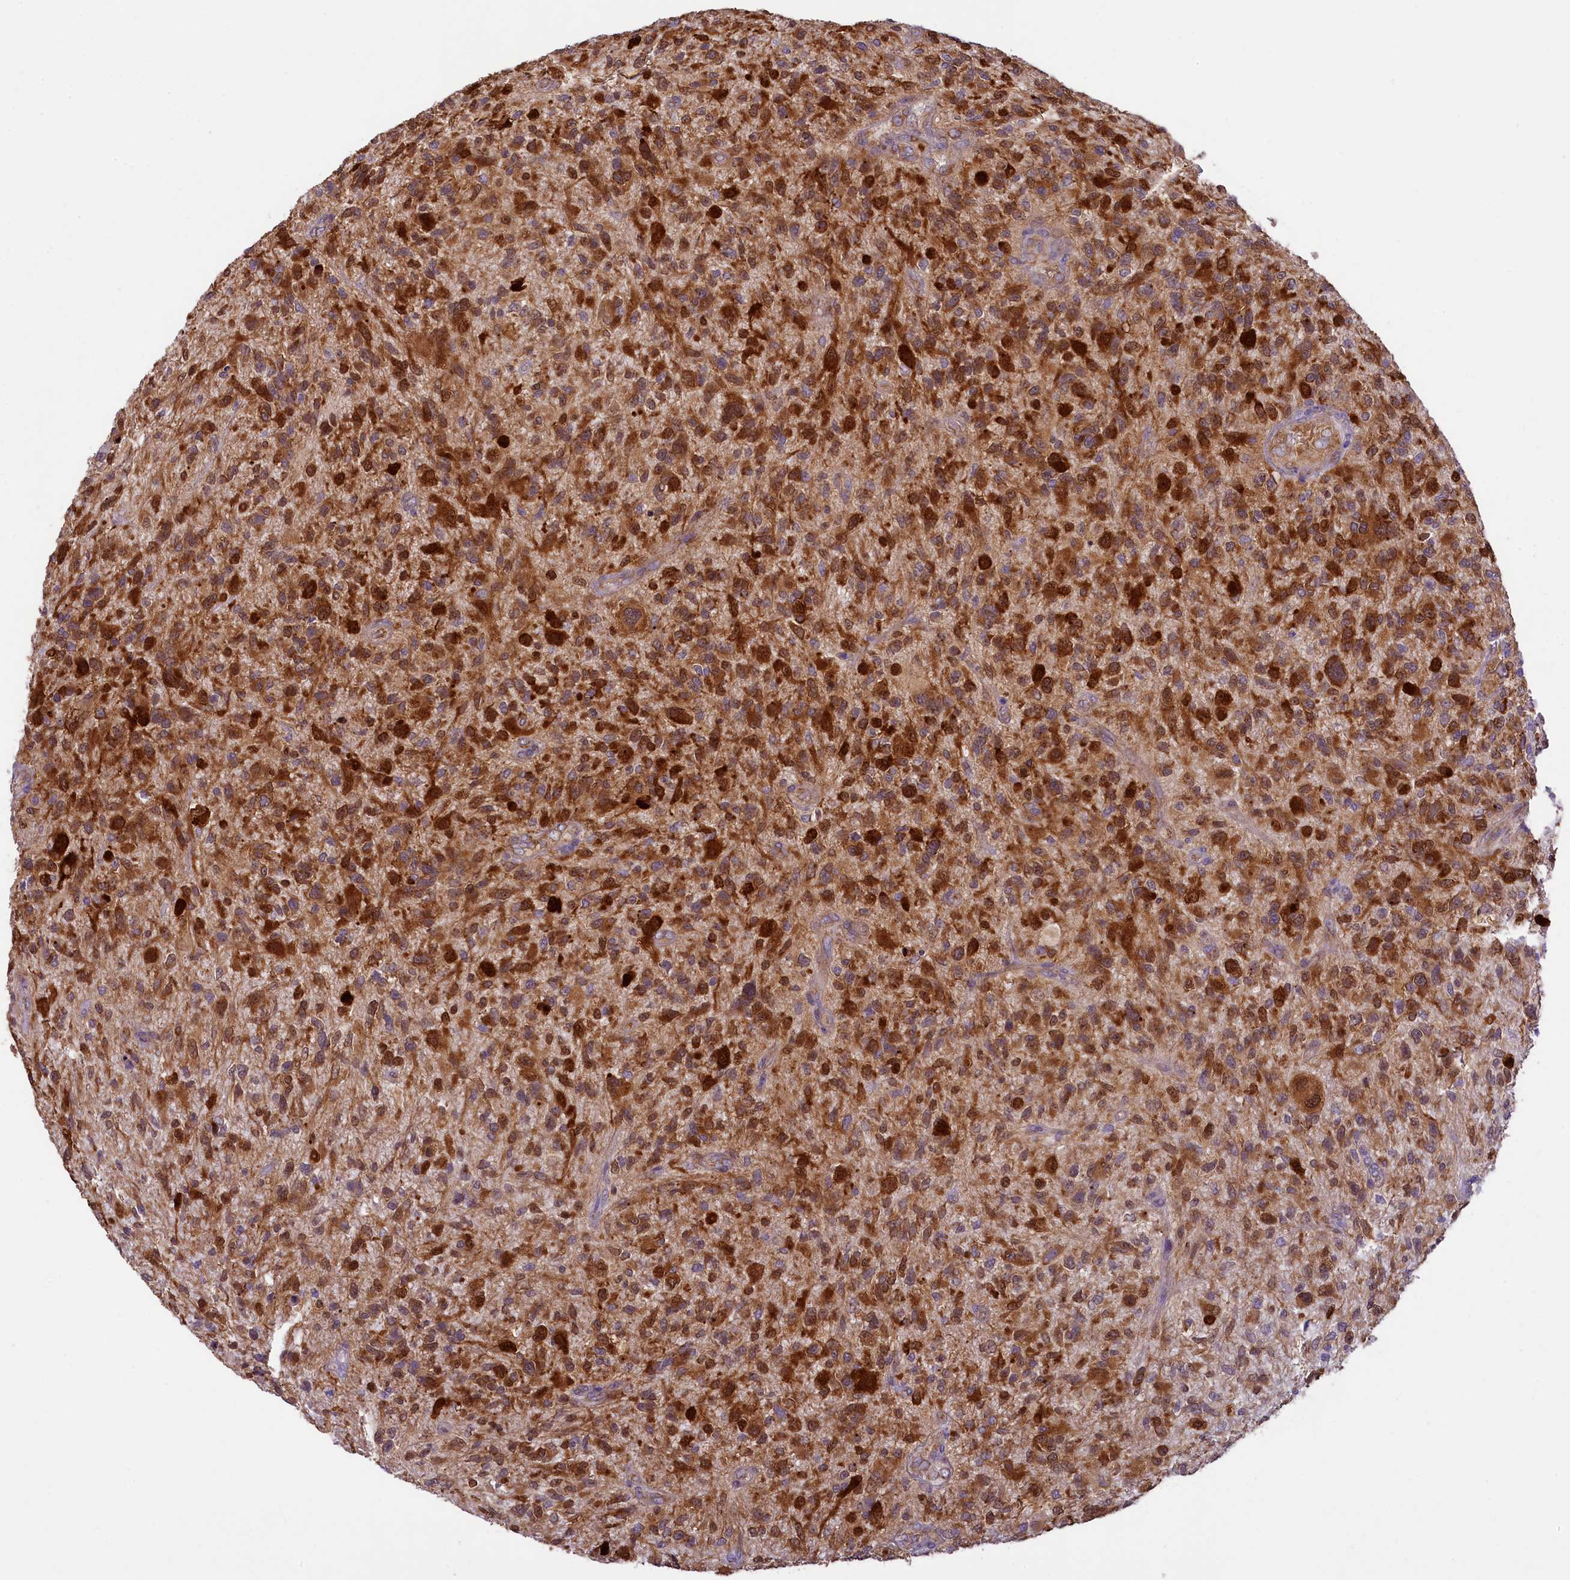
{"staining": {"intensity": "strong", "quantity": ">75%", "location": "cytoplasmic/membranous"}, "tissue": "glioma", "cell_type": "Tumor cells", "image_type": "cancer", "snomed": [{"axis": "morphology", "description": "Glioma, malignant, High grade"}, {"axis": "topography", "description": "Brain"}], "caption": "A brown stain highlights strong cytoplasmic/membranous expression of a protein in human glioma tumor cells. The protein of interest is stained brown, and the nuclei are stained in blue (DAB IHC with brightfield microscopy, high magnification).", "gene": "LARP4", "patient": {"sex": "male", "age": 47}}